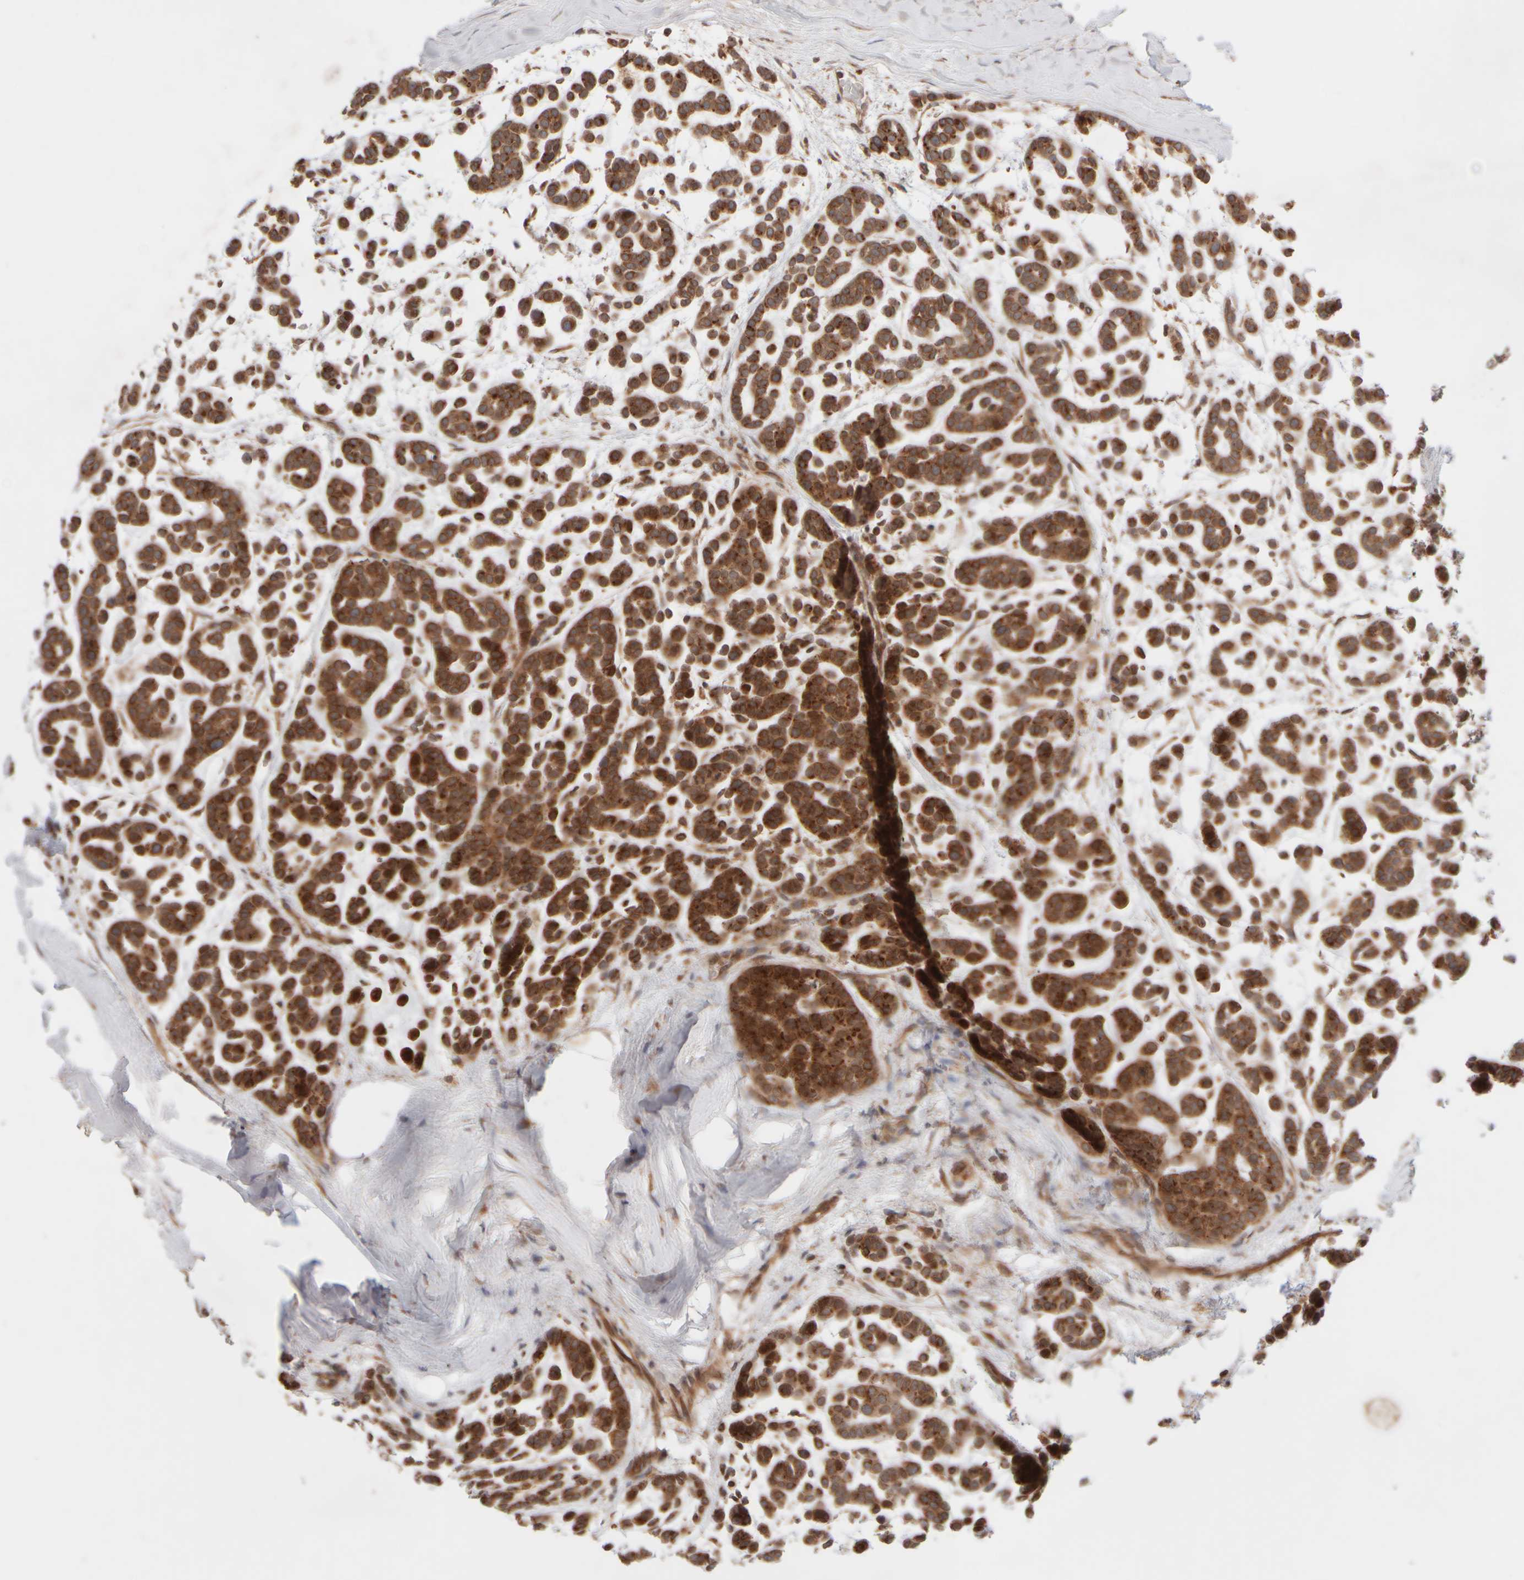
{"staining": {"intensity": "strong", "quantity": ">75%", "location": "cytoplasmic/membranous"}, "tissue": "head and neck cancer", "cell_type": "Tumor cells", "image_type": "cancer", "snomed": [{"axis": "morphology", "description": "Adenocarcinoma, NOS"}, {"axis": "morphology", "description": "Adenoma, NOS"}, {"axis": "topography", "description": "Head-Neck"}], "caption": "A brown stain shows strong cytoplasmic/membranous positivity of a protein in adenocarcinoma (head and neck) tumor cells.", "gene": "GCN1", "patient": {"sex": "female", "age": 55}}